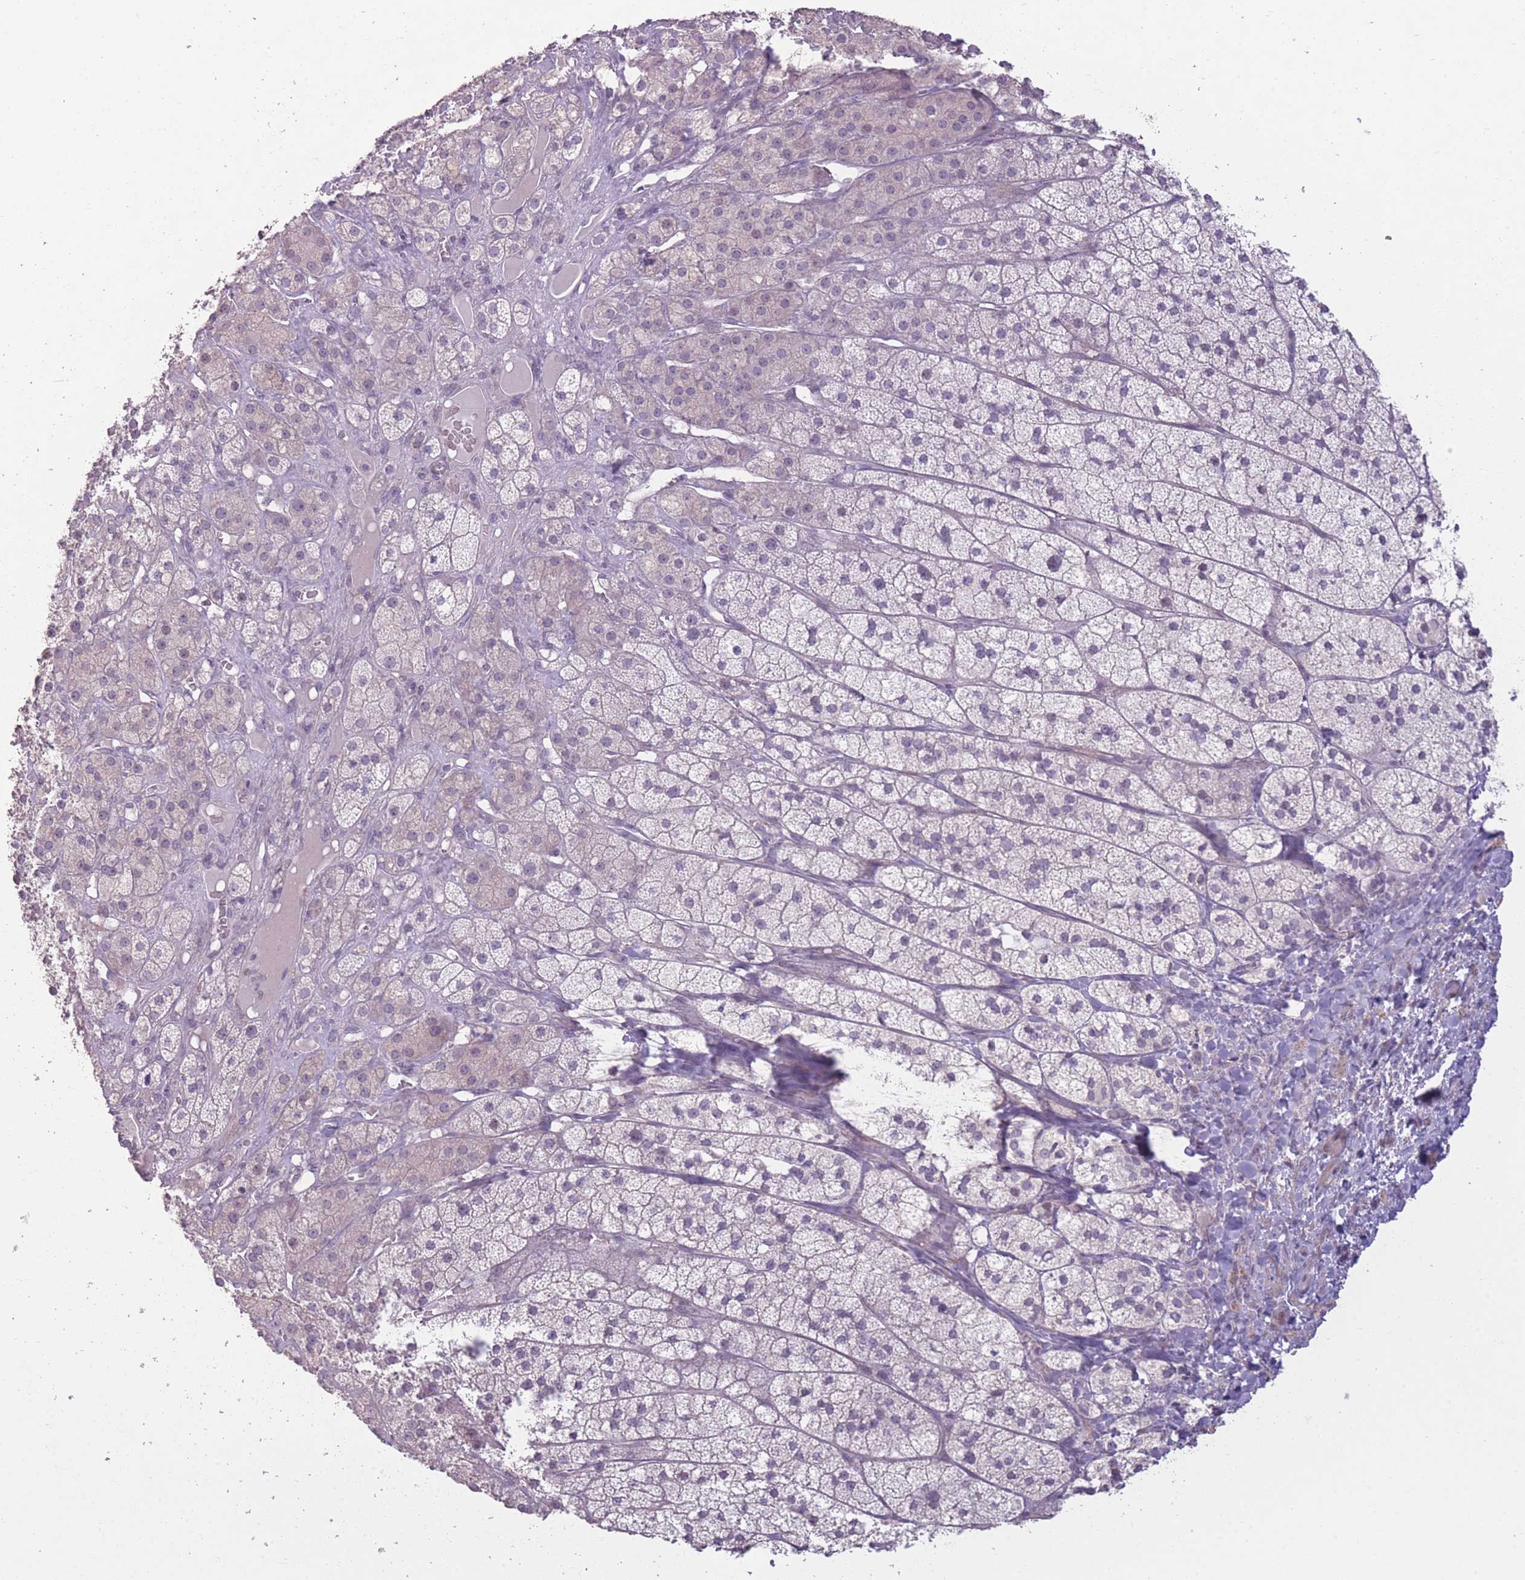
{"staining": {"intensity": "negative", "quantity": "none", "location": "none"}, "tissue": "adrenal gland", "cell_type": "Glandular cells", "image_type": "normal", "snomed": [{"axis": "morphology", "description": "Normal tissue, NOS"}, {"axis": "topography", "description": "Adrenal gland"}], "caption": "Protein analysis of benign adrenal gland demonstrates no significant positivity in glandular cells.", "gene": "ZBTB24", "patient": {"sex": "female", "age": 52}}